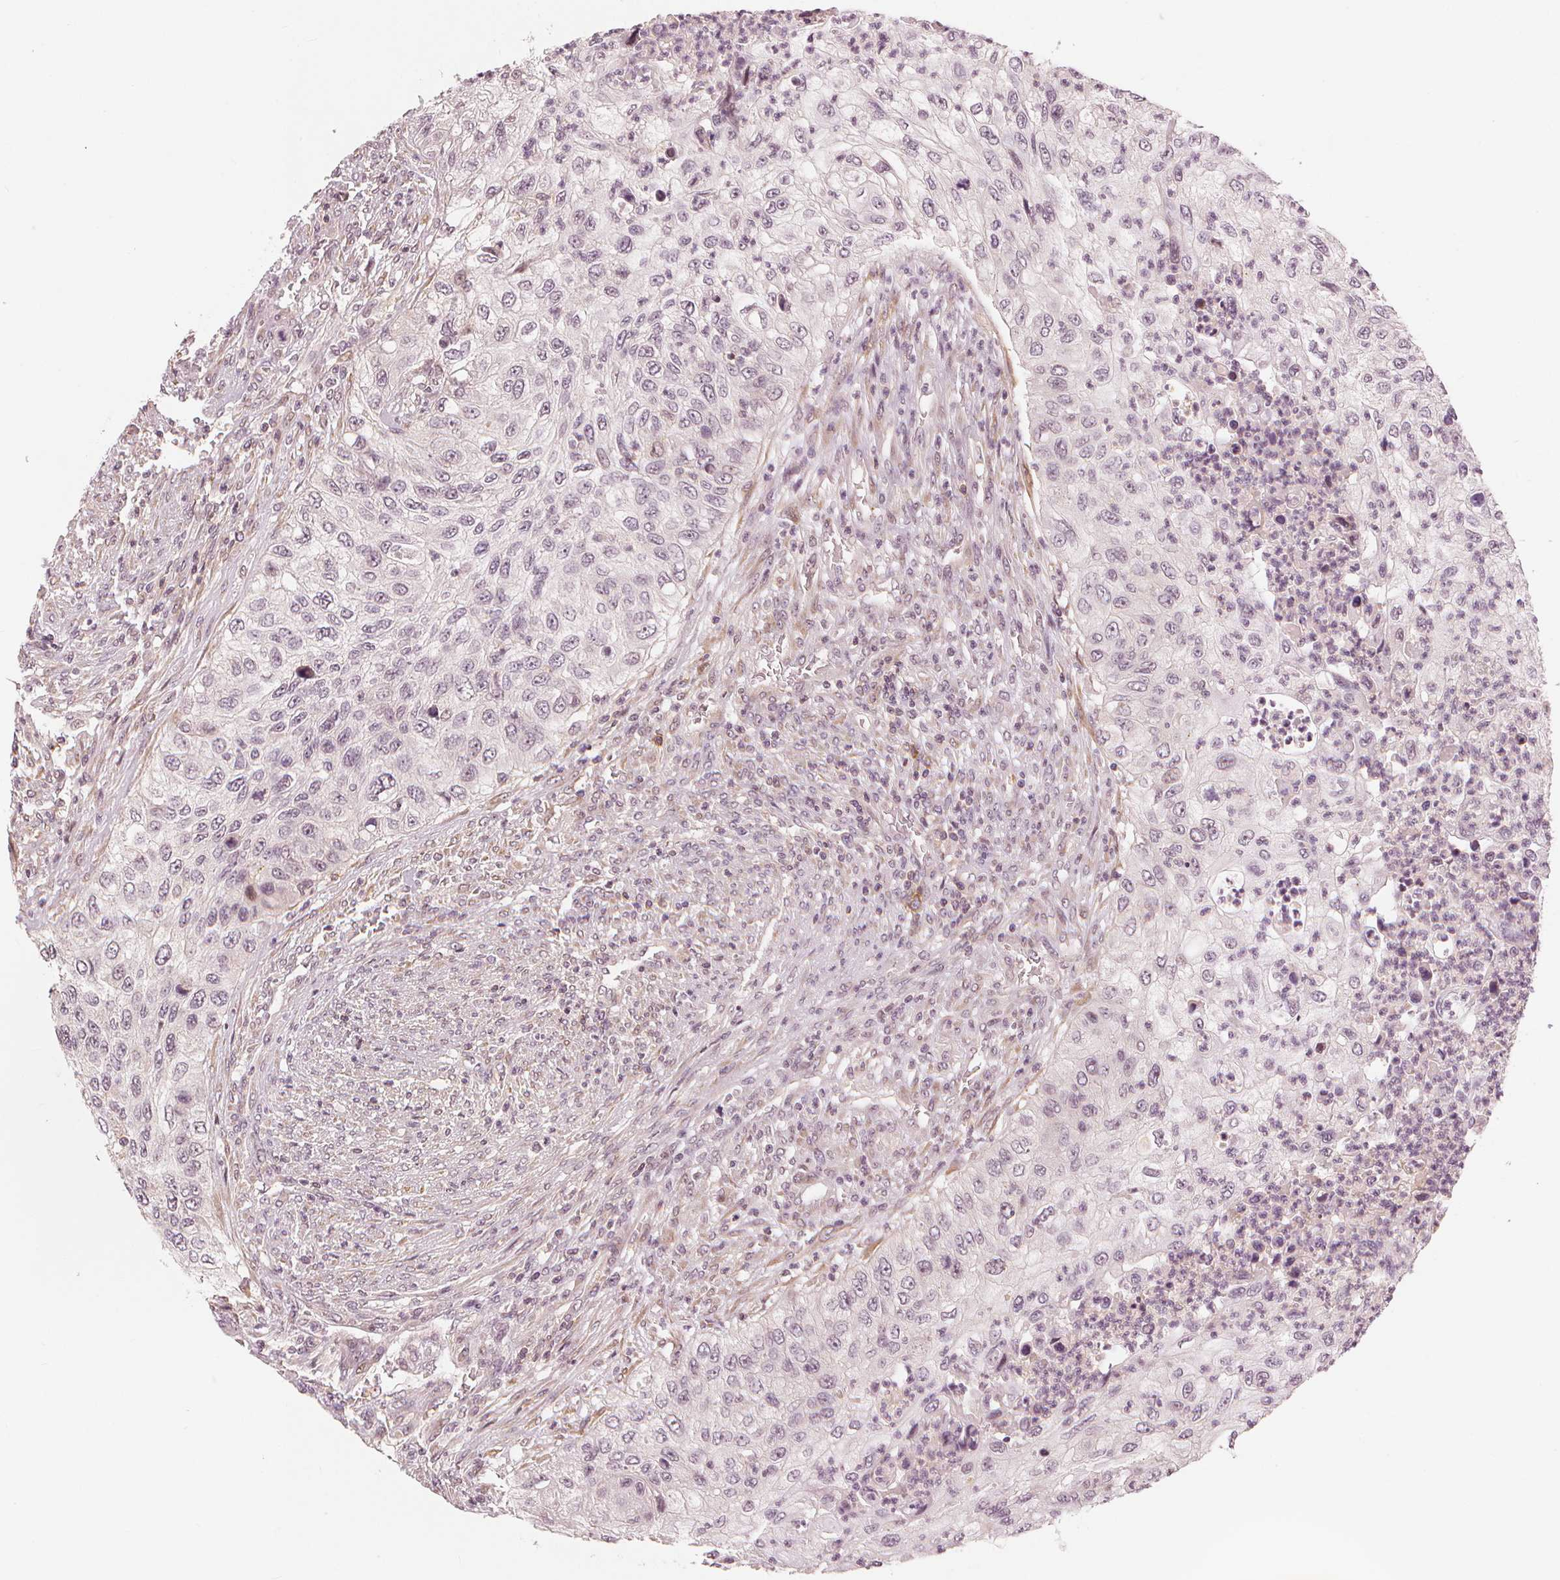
{"staining": {"intensity": "negative", "quantity": "none", "location": "none"}, "tissue": "urothelial cancer", "cell_type": "Tumor cells", "image_type": "cancer", "snomed": [{"axis": "morphology", "description": "Urothelial carcinoma, High grade"}, {"axis": "topography", "description": "Urinary bladder"}], "caption": "Immunohistochemical staining of human urothelial carcinoma (high-grade) shows no significant positivity in tumor cells.", "gene": "SLC34A1", "patient": {"sex": "female", "age": 60}}